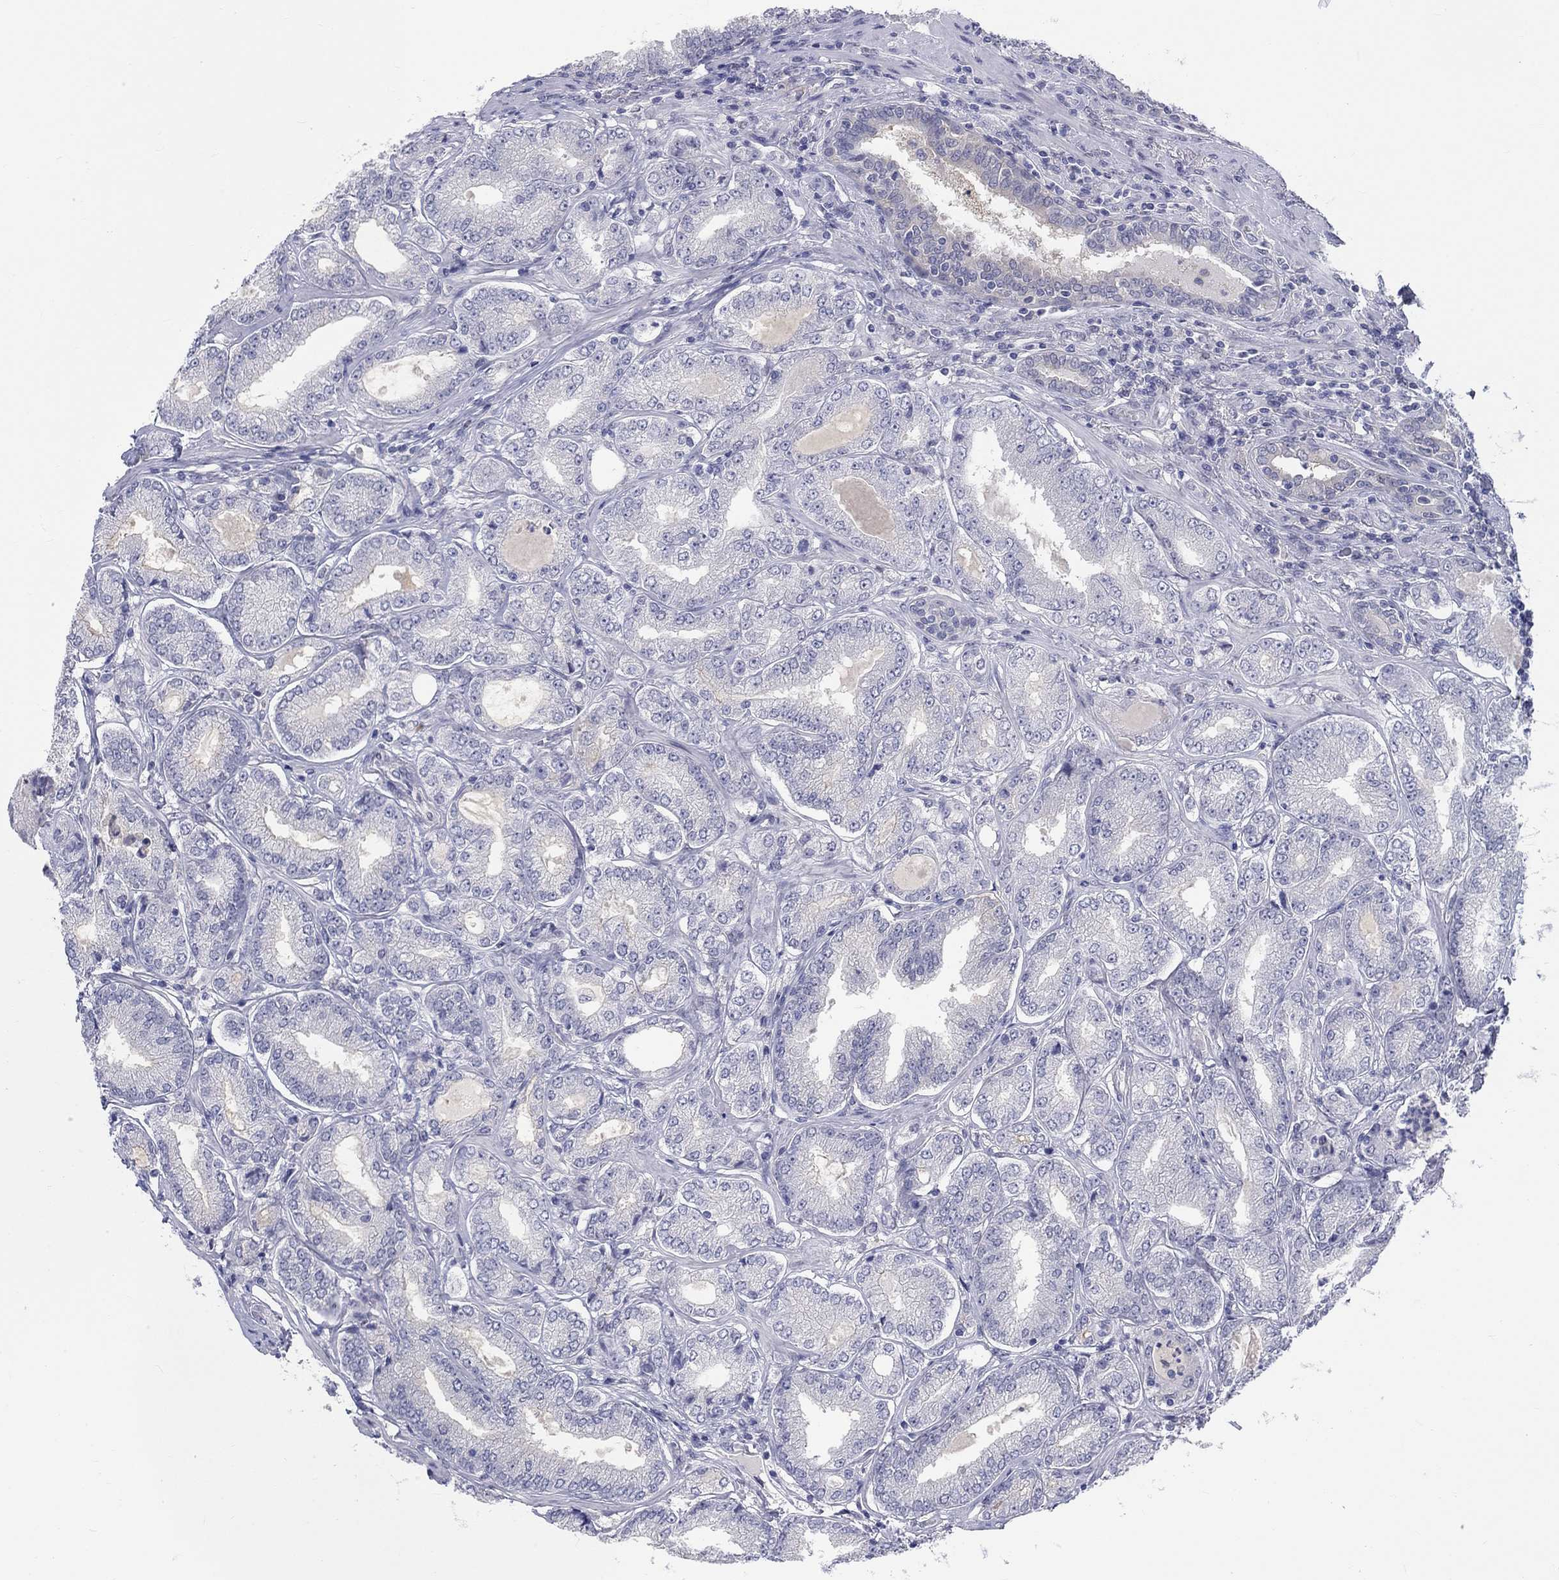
{"staining": {"intensity": "negative", "quantity": "none", "location": "none"}, "tissue": "prostate cancer", "cell_type": "Tumor cells", "image_type": "cancer", "snomed": [{"axis": "morphology", "description": "Adenocarcinoma, NOS"}, {"axis": "topography", "description": "Prostate"}], "caption": "The histopathology image shows no significant positivity in tumor cells of adenocarcinoma (prostate).", "gene": "EGFLAM", "patient": {"sex": "male", "age": 65}}